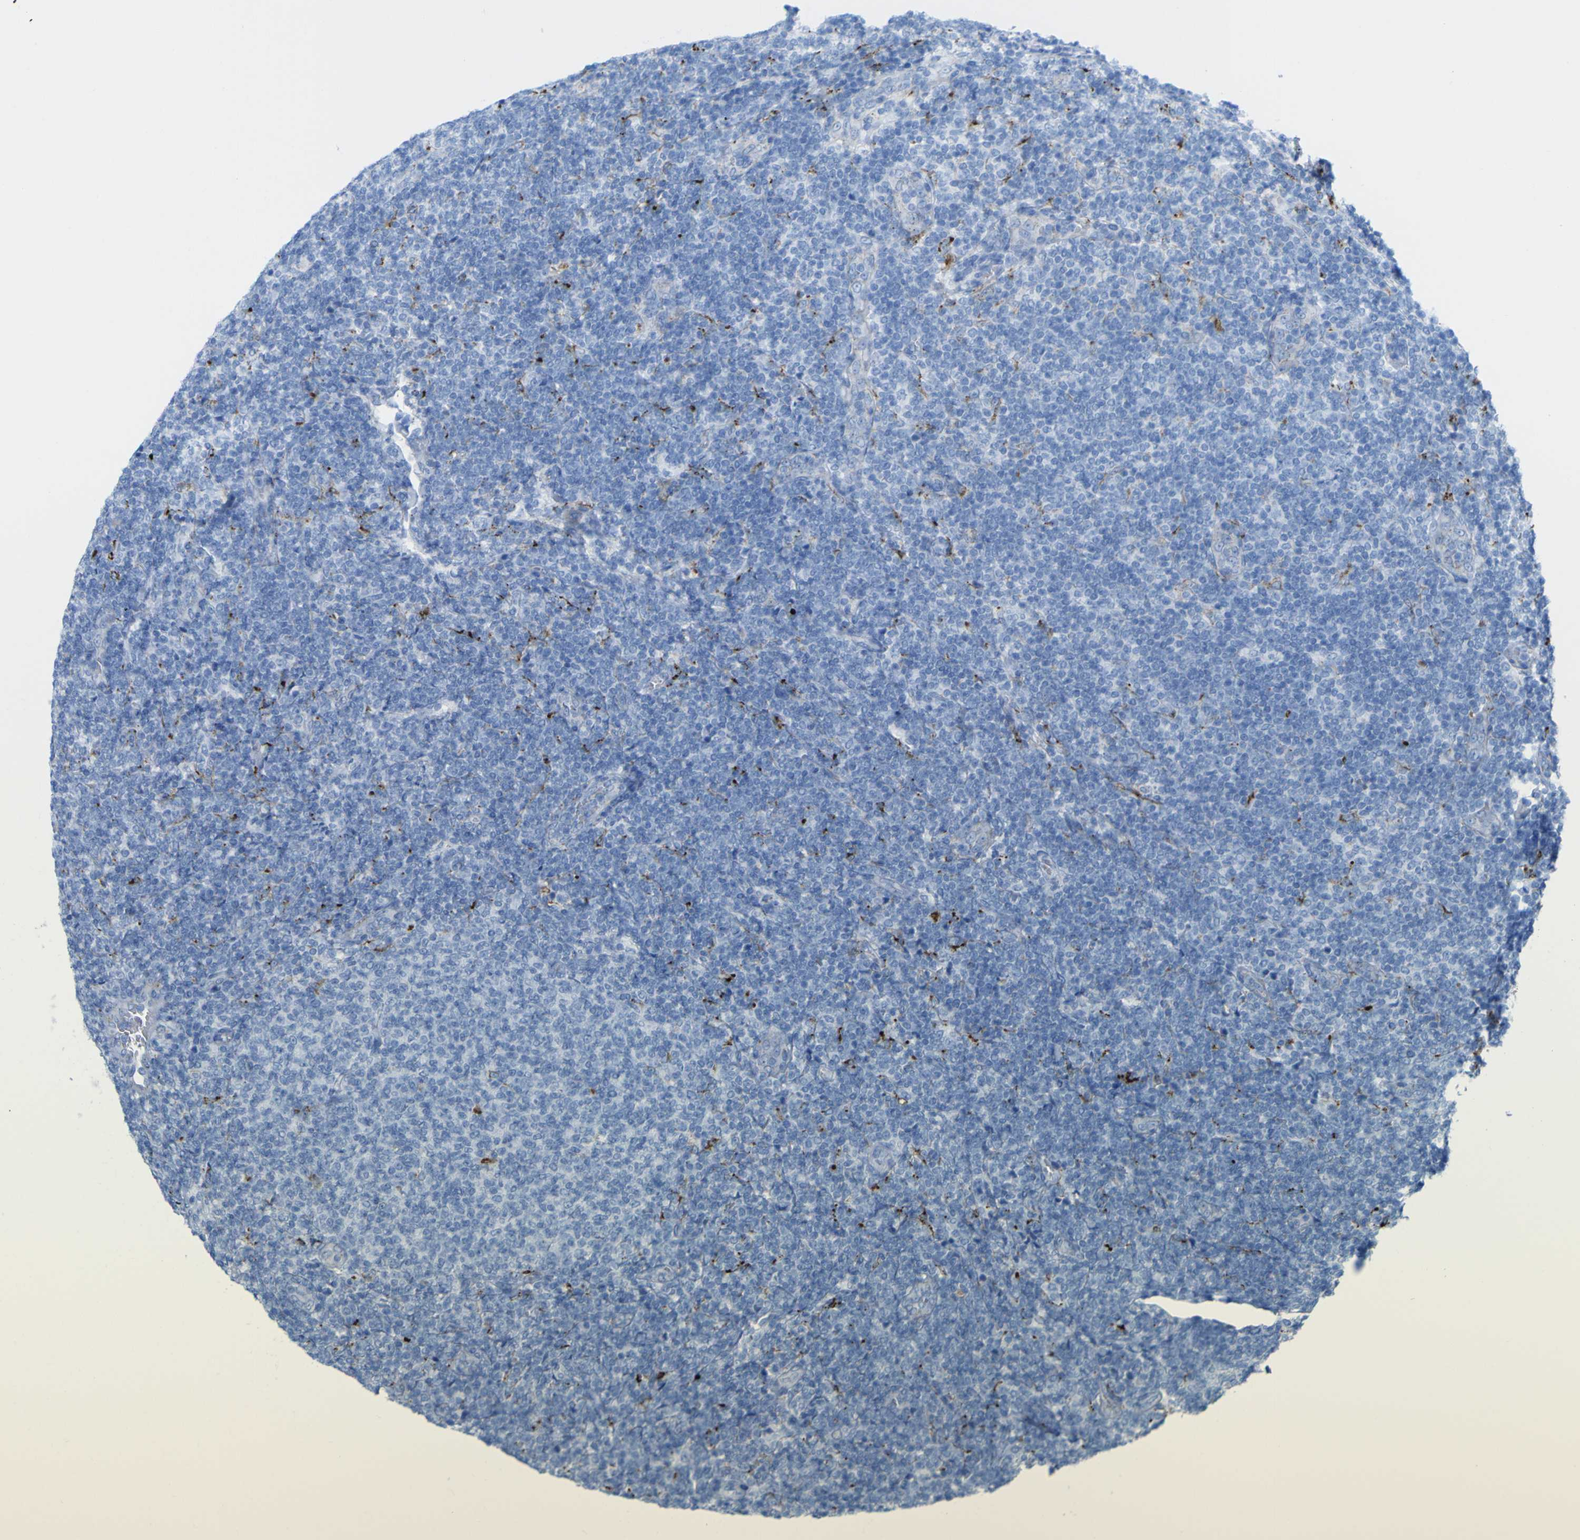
{"staining": {"intensity": "negative", "quantity": "none", "location": "none"}, "tissue": "lymphoma", "cell_type": "Tumor cells", "image_type": "cancer", "snomed": [{"axis": "morphology", "description": "Malignant lymphoma, non-Hodgkin's type, Low grade"}, {"axis": "topography", "description": "Lymph node"}], "caption": "The IHC photomicrograph has no significant positivity in tumor cells of lymphoma tissue.", "gene": "PLD3", "patient": {"sex": "male", "age": 66}}